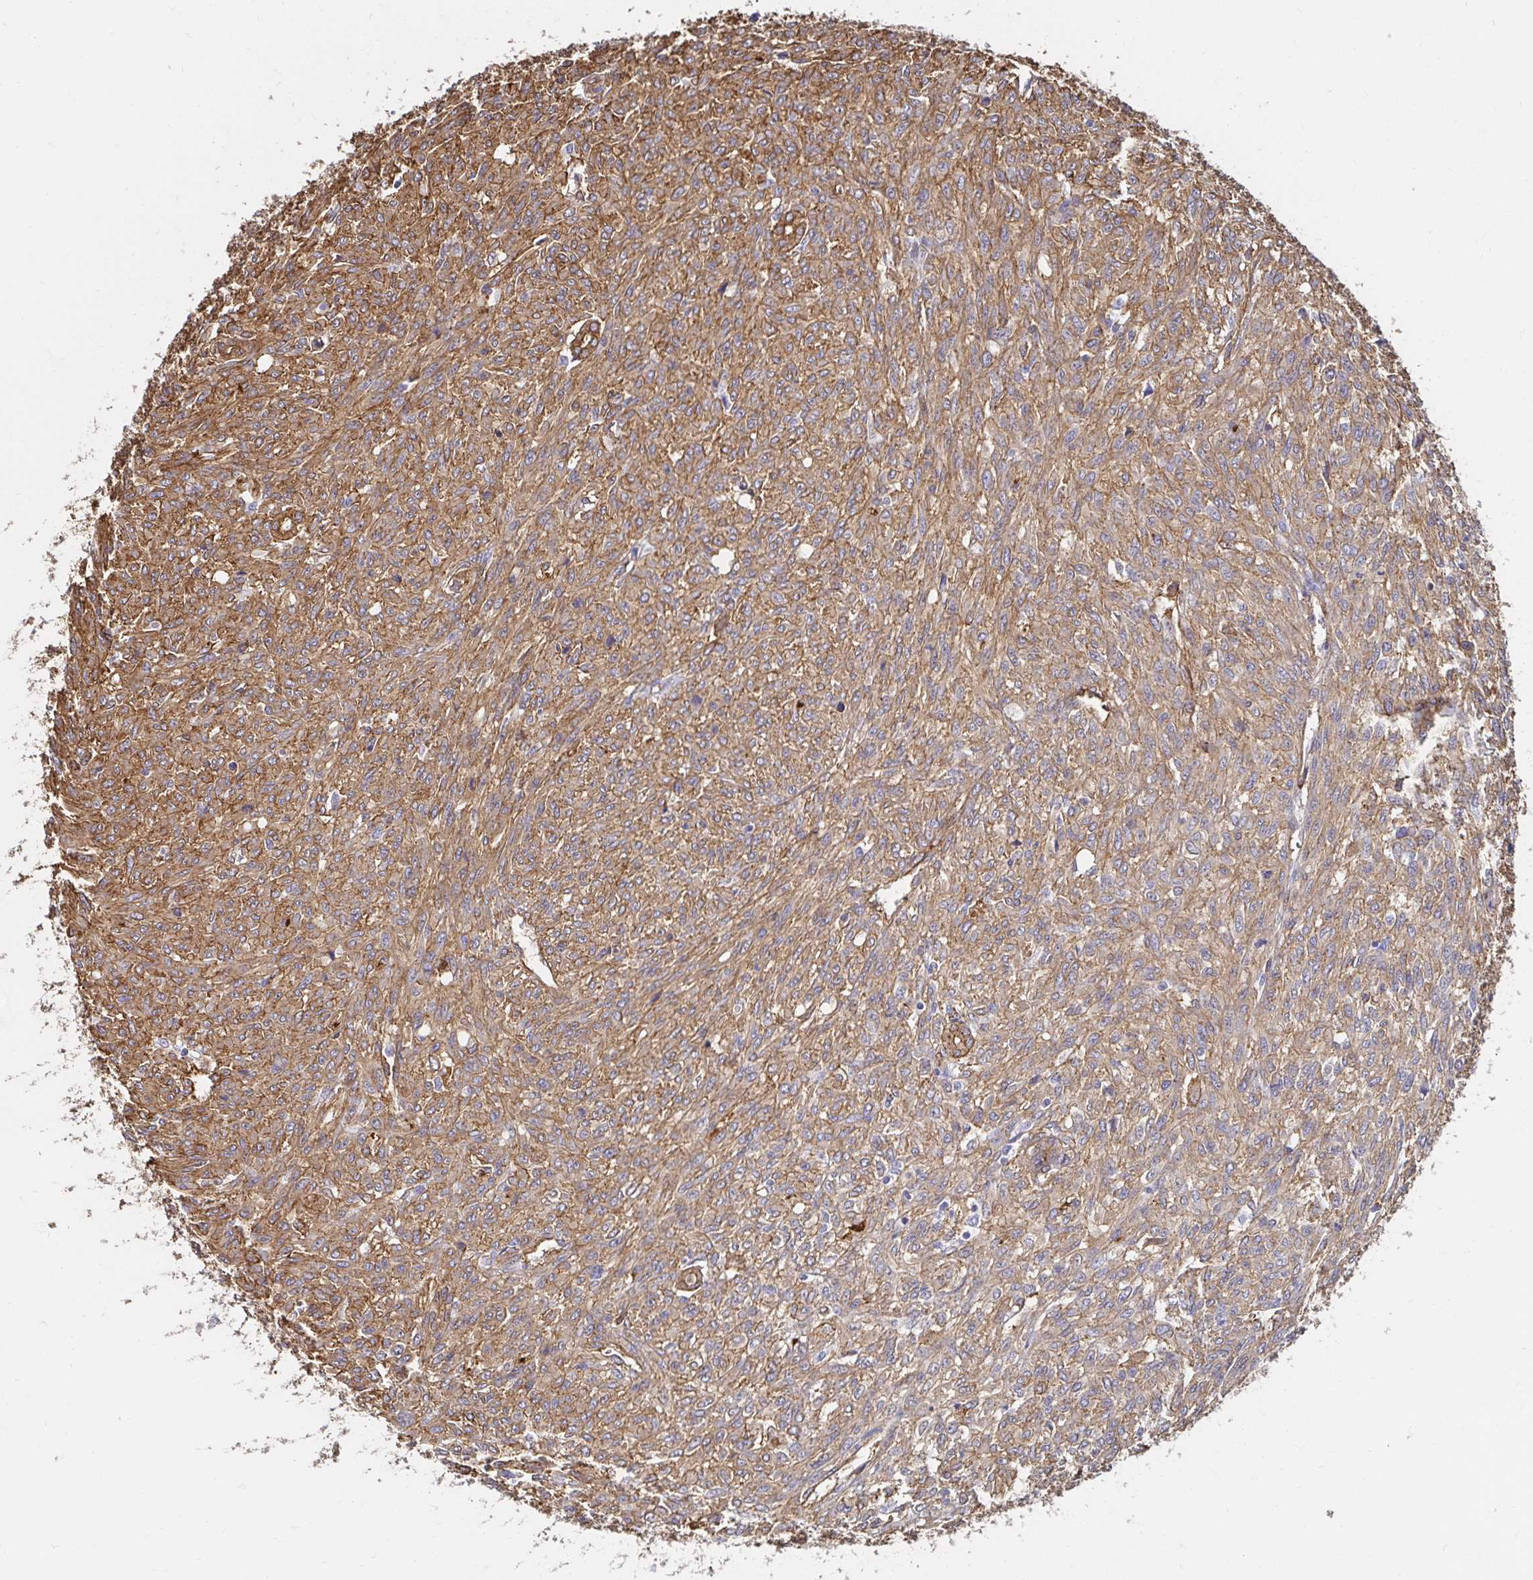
{"staining": {"intensity": "moderate", "quantity": ">75%", "location": "cytoplasmic/membranous"}, "tissue": "renal cancer", "cell_type": "Tumor cells", "image_type": "cancer", "snomed": [{"axis": "morphology", "description": "Adenocarcinoma, NOS"}, {"axis": "topography", "description": "Kidney"}], "caption": "Renal adenocarcinoma stained for a protein shows moderate cytoplasmic/membranous positivity in tumor cells.", "gene": "CTTN", "patient": {"sex": "male", "age": 58}}